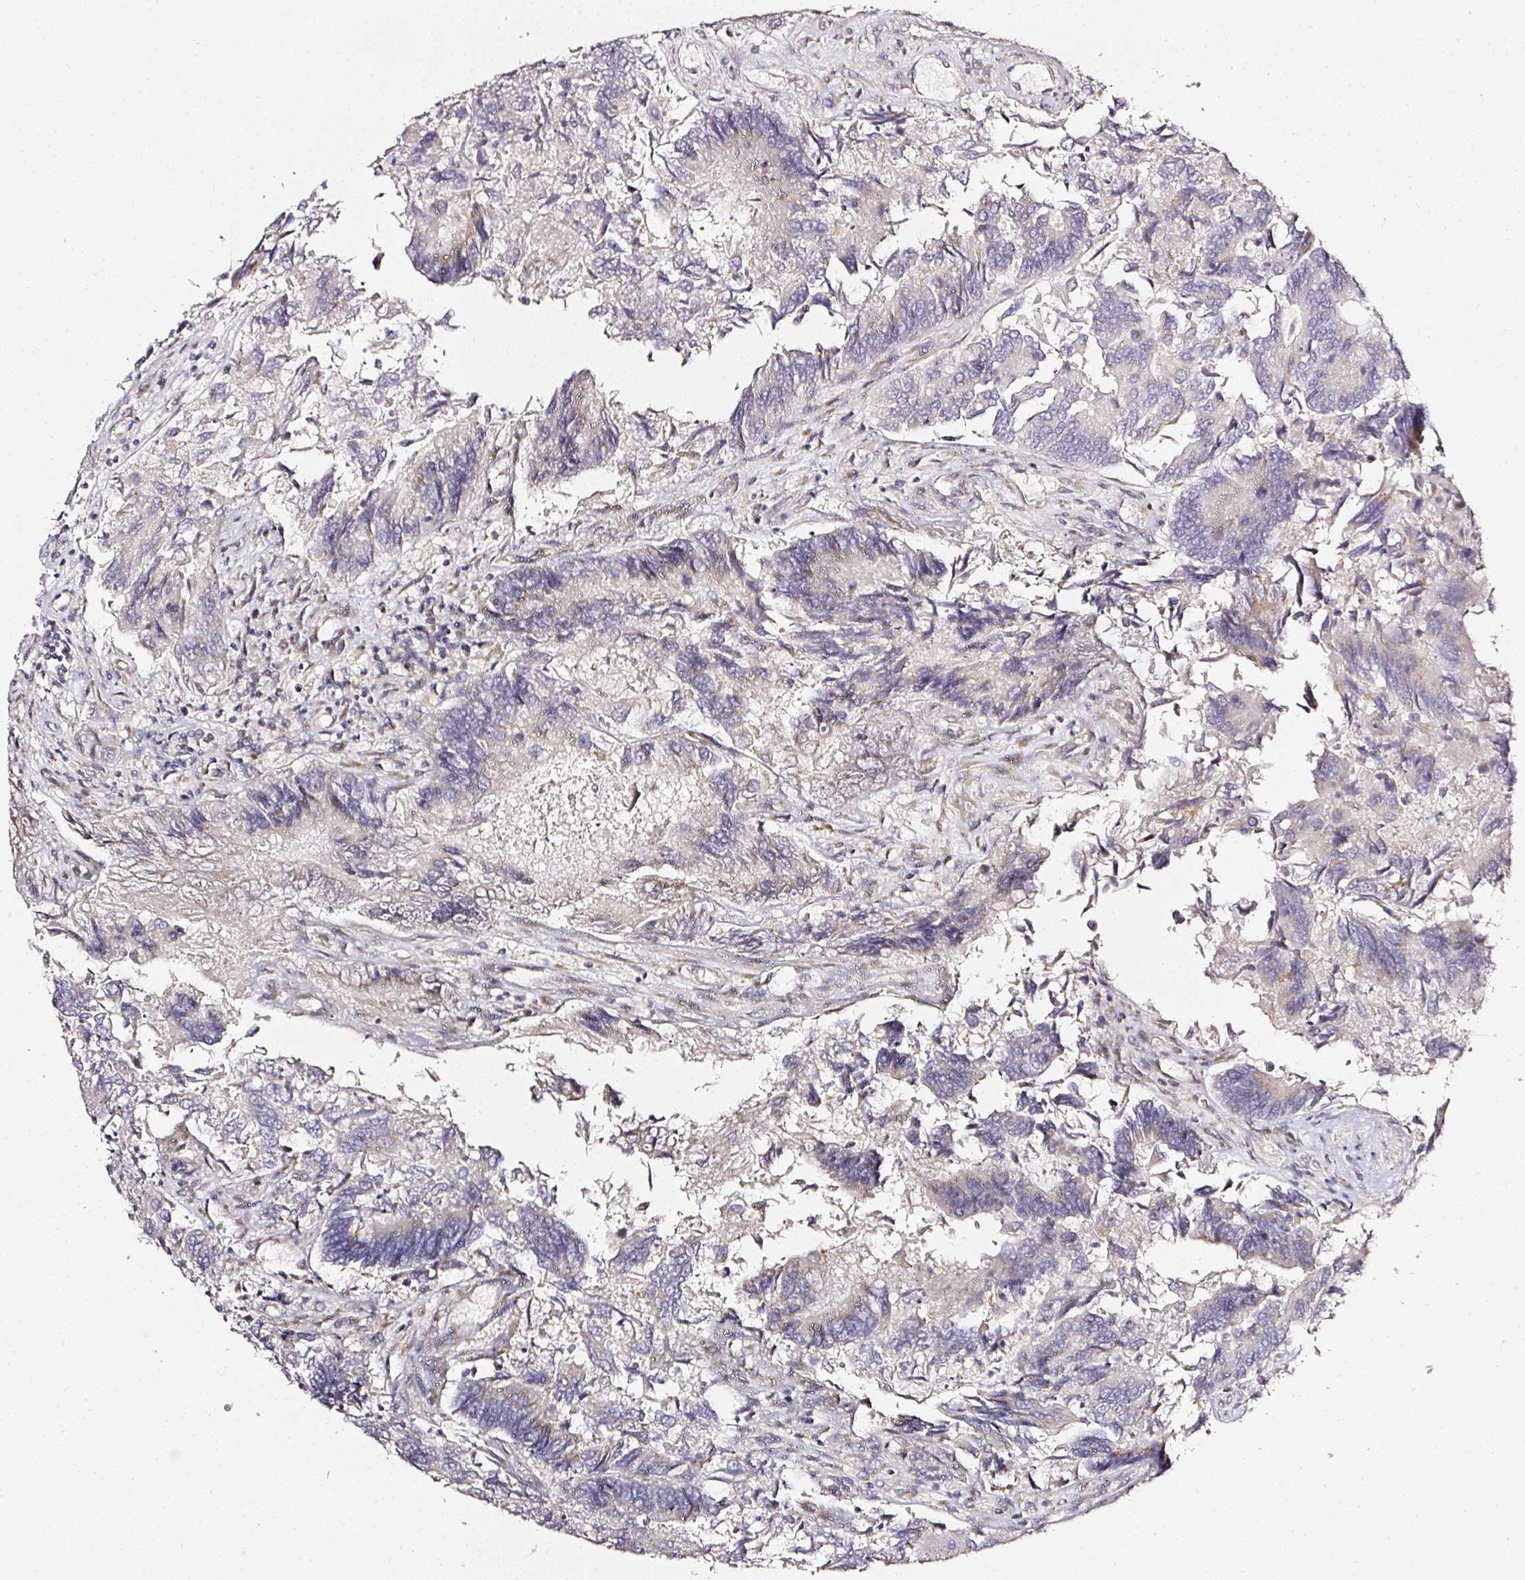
{"staining": {"intensity": "weak", "quantity": "<25%", "location": "cytoplasmic/membranous"}, "tissue": "colorectal cancer", "cell_type": "Tumor cells", "image_type": "cancer", "snomed": [{"axis": "morphology", "description": "Adenocarcinoma, NOS"}, {"axis": "topography", "description": "Colon"}], "caption": "IHC histopathology image of human colorectal adenocarcinoma stained for a protein (brown), which exhibits no positivity in tumor cells.", "gene": "NTRK1", "patient": {"sex": "female", "age": 67}}